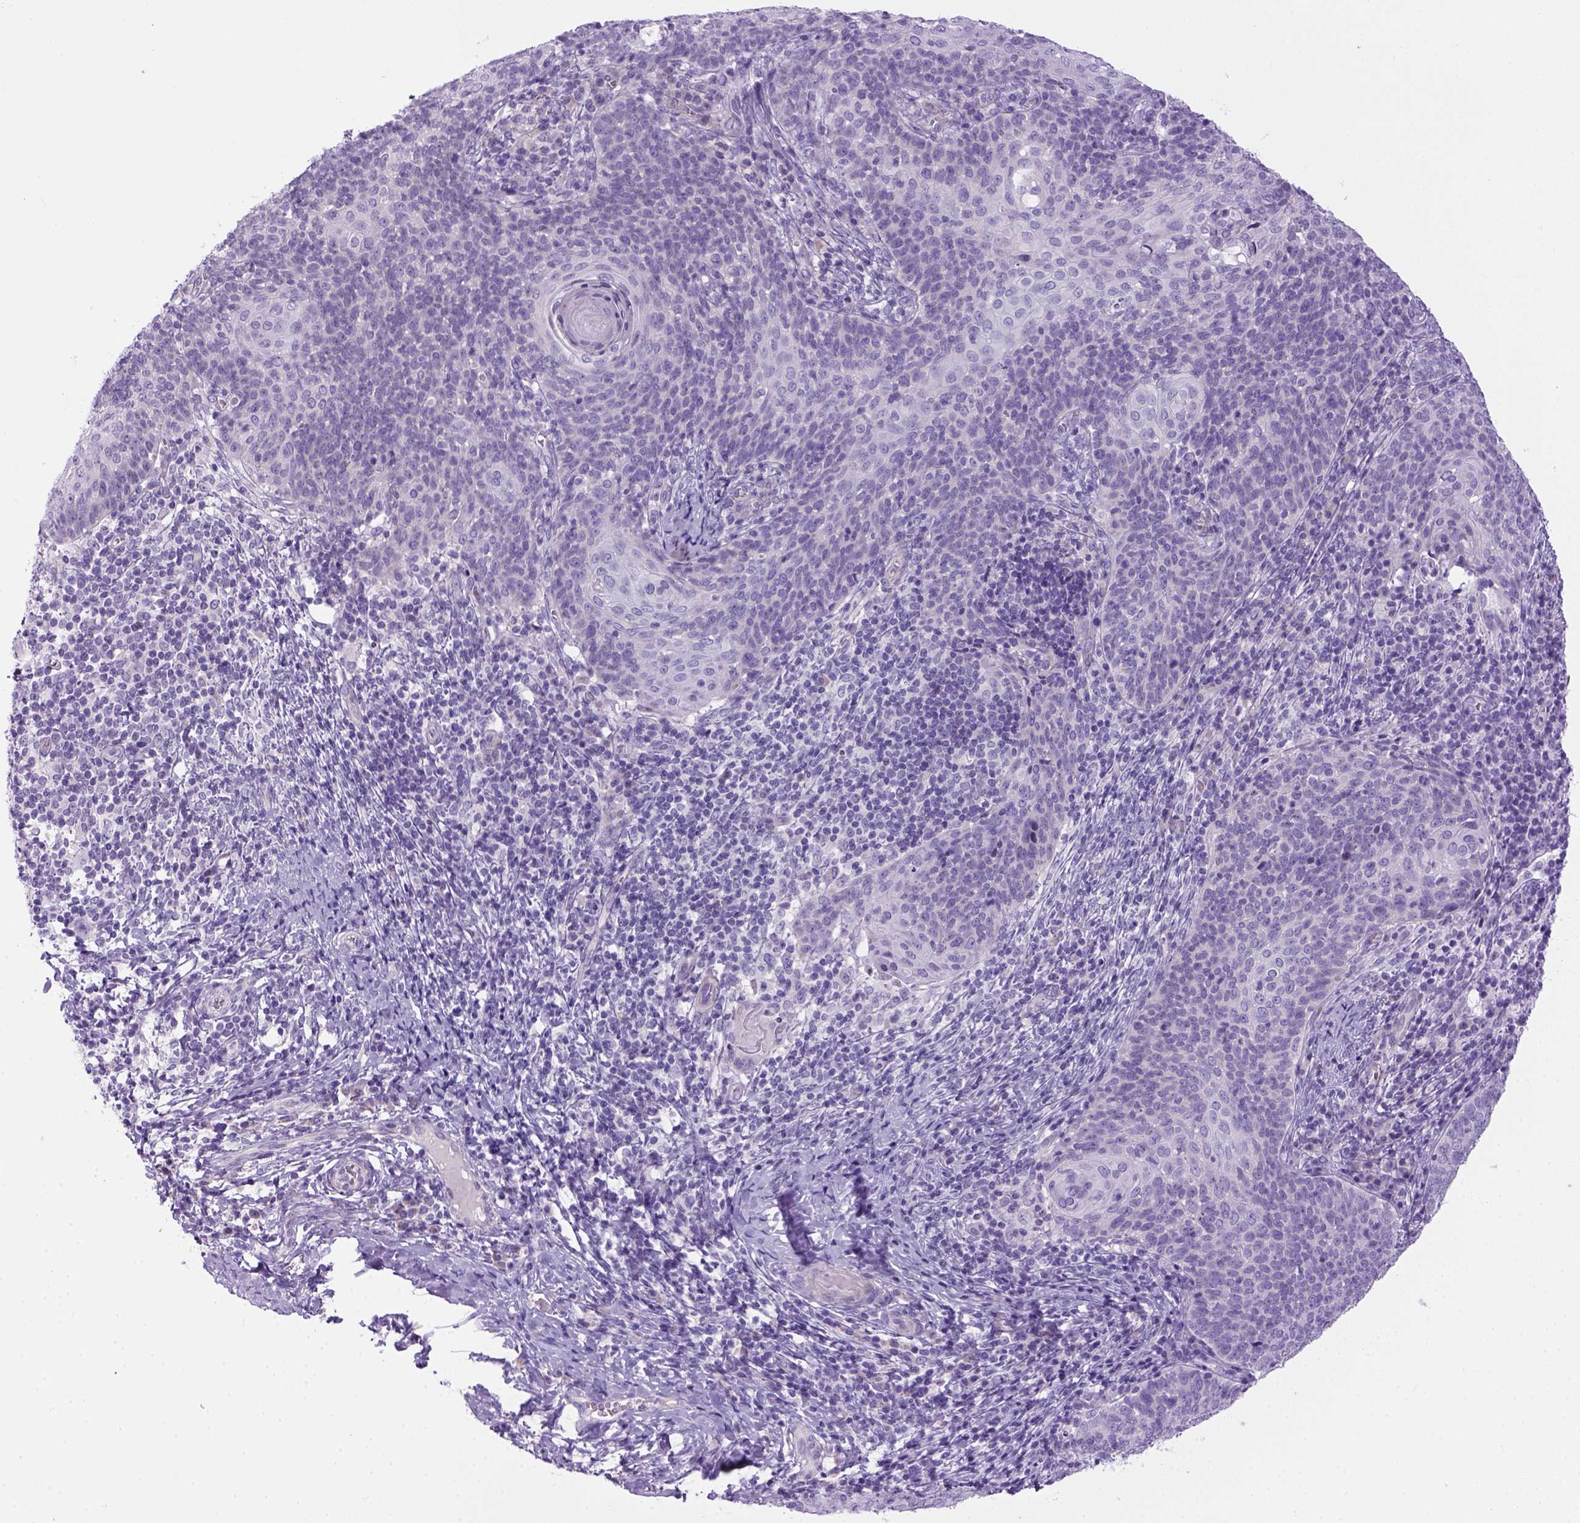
{"staining": {"intensity": "negative", "quantity": "none", "location": "none"}, "tissue": "cervical cancer", "cell_type": "Tumor cells", "image_type": "cancer", "snomed": [{"axis": "morphology", "description": "Normal tissue, NOS"}, {"axis": "morphology", "description": "Squamous cell carcinoma, NOS"}, {"axis": "topography", "description": "Cervix"}], "caption": "This is an immunohistochemistry (IHC) micrograph of cervical cancer. There is no staining in tumor cells.", "gene": "DNAH11", "patient": {"sex": "female", "age": 39}}